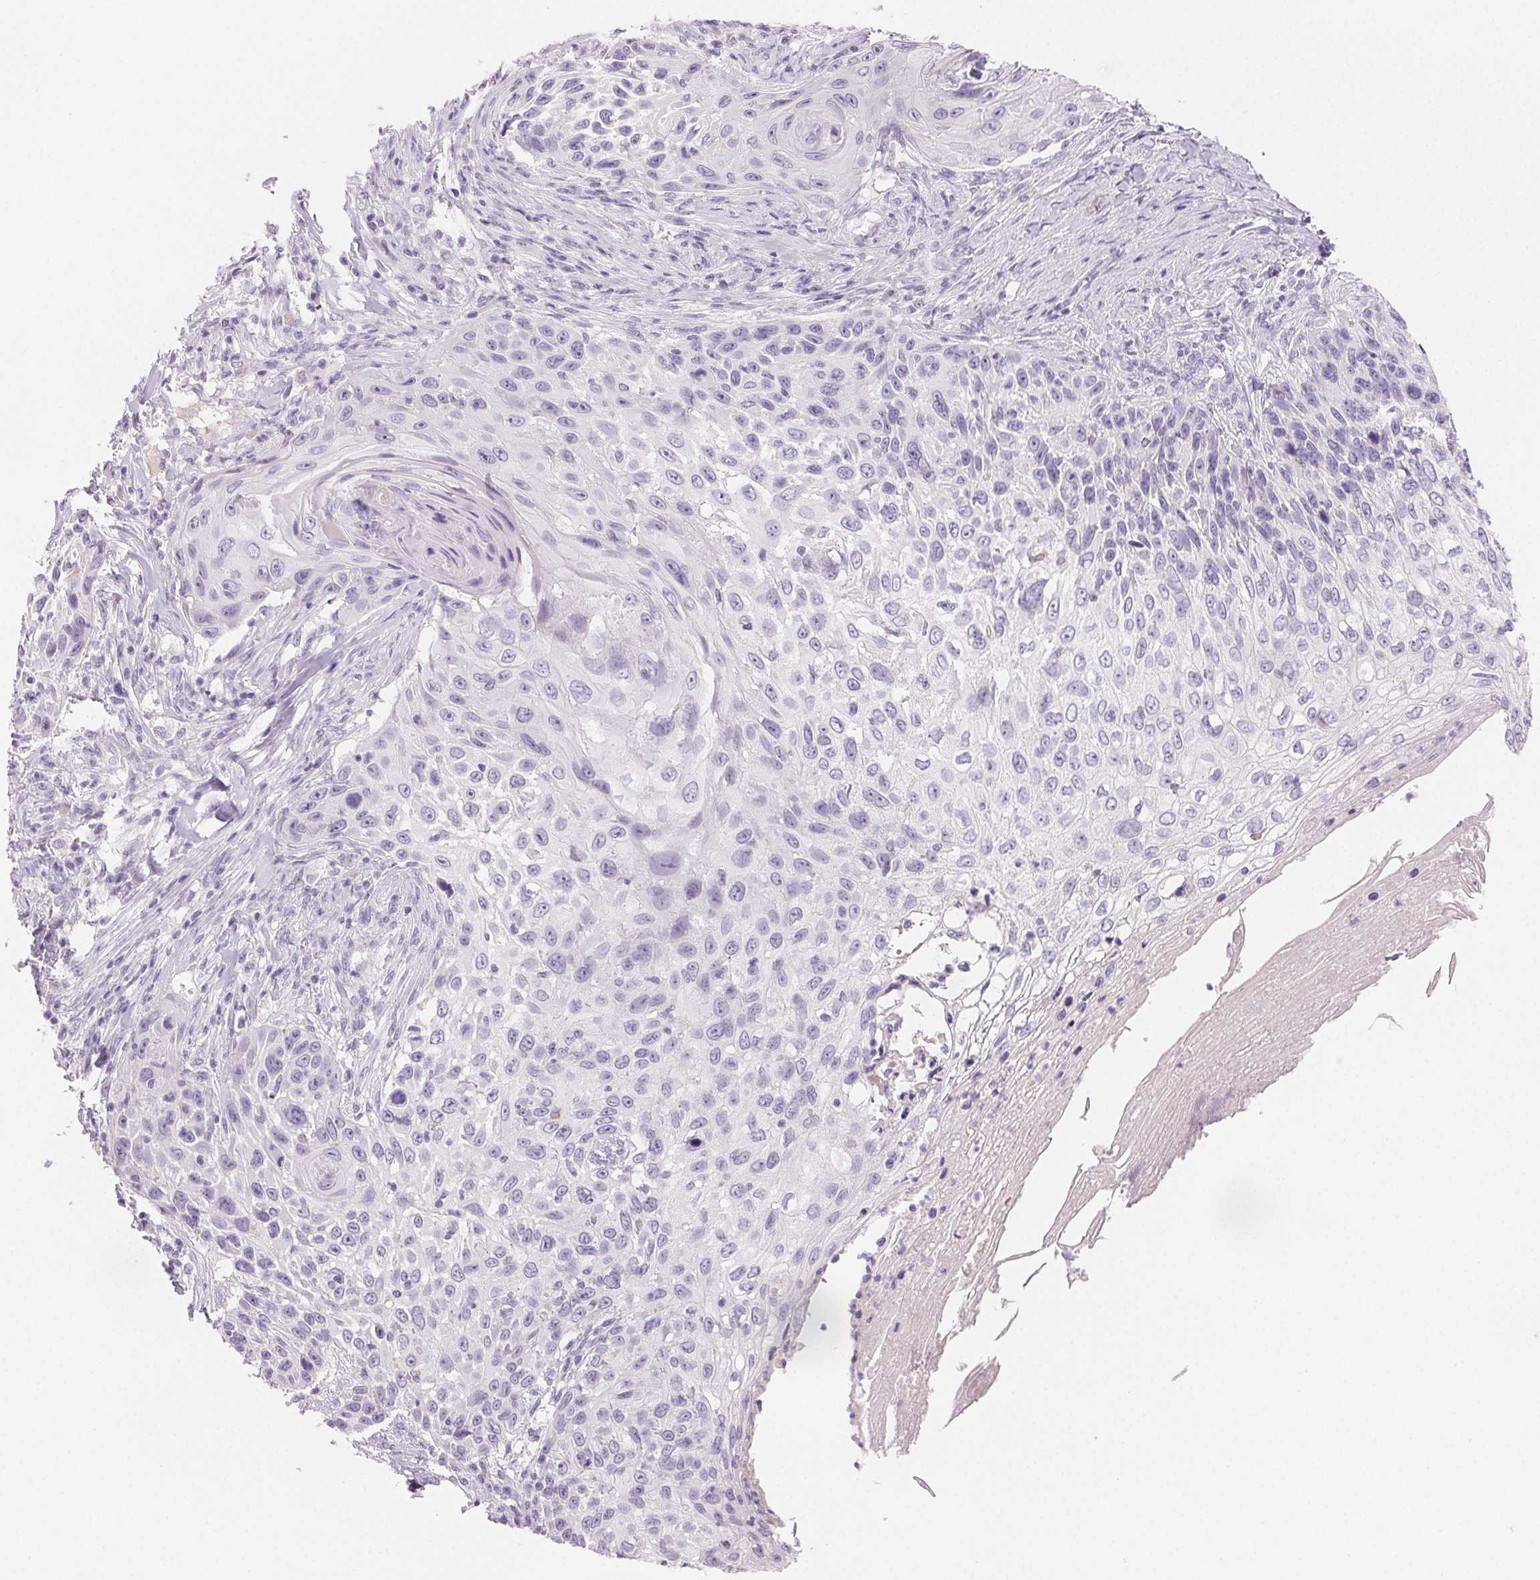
{"staining": {"intensity": "negative", "quantity": "none", "location": "none"}, "tissue": "skin cancer", "cell_type": "Tumor cells", "image_type": "cancer", "snomed": [{"axis": "morphology", "description": "Squamous cell carcinoma, NOS"}, {"axis": "topography", "description": "Skin"}], "caption": "Immunohistochemical staining of skin cancer (squamous cell carcinoma) displays no significant positivity in tumor cells.", "gene": "BPIFB2", "patient": {"sex": "male", "age": 92}}